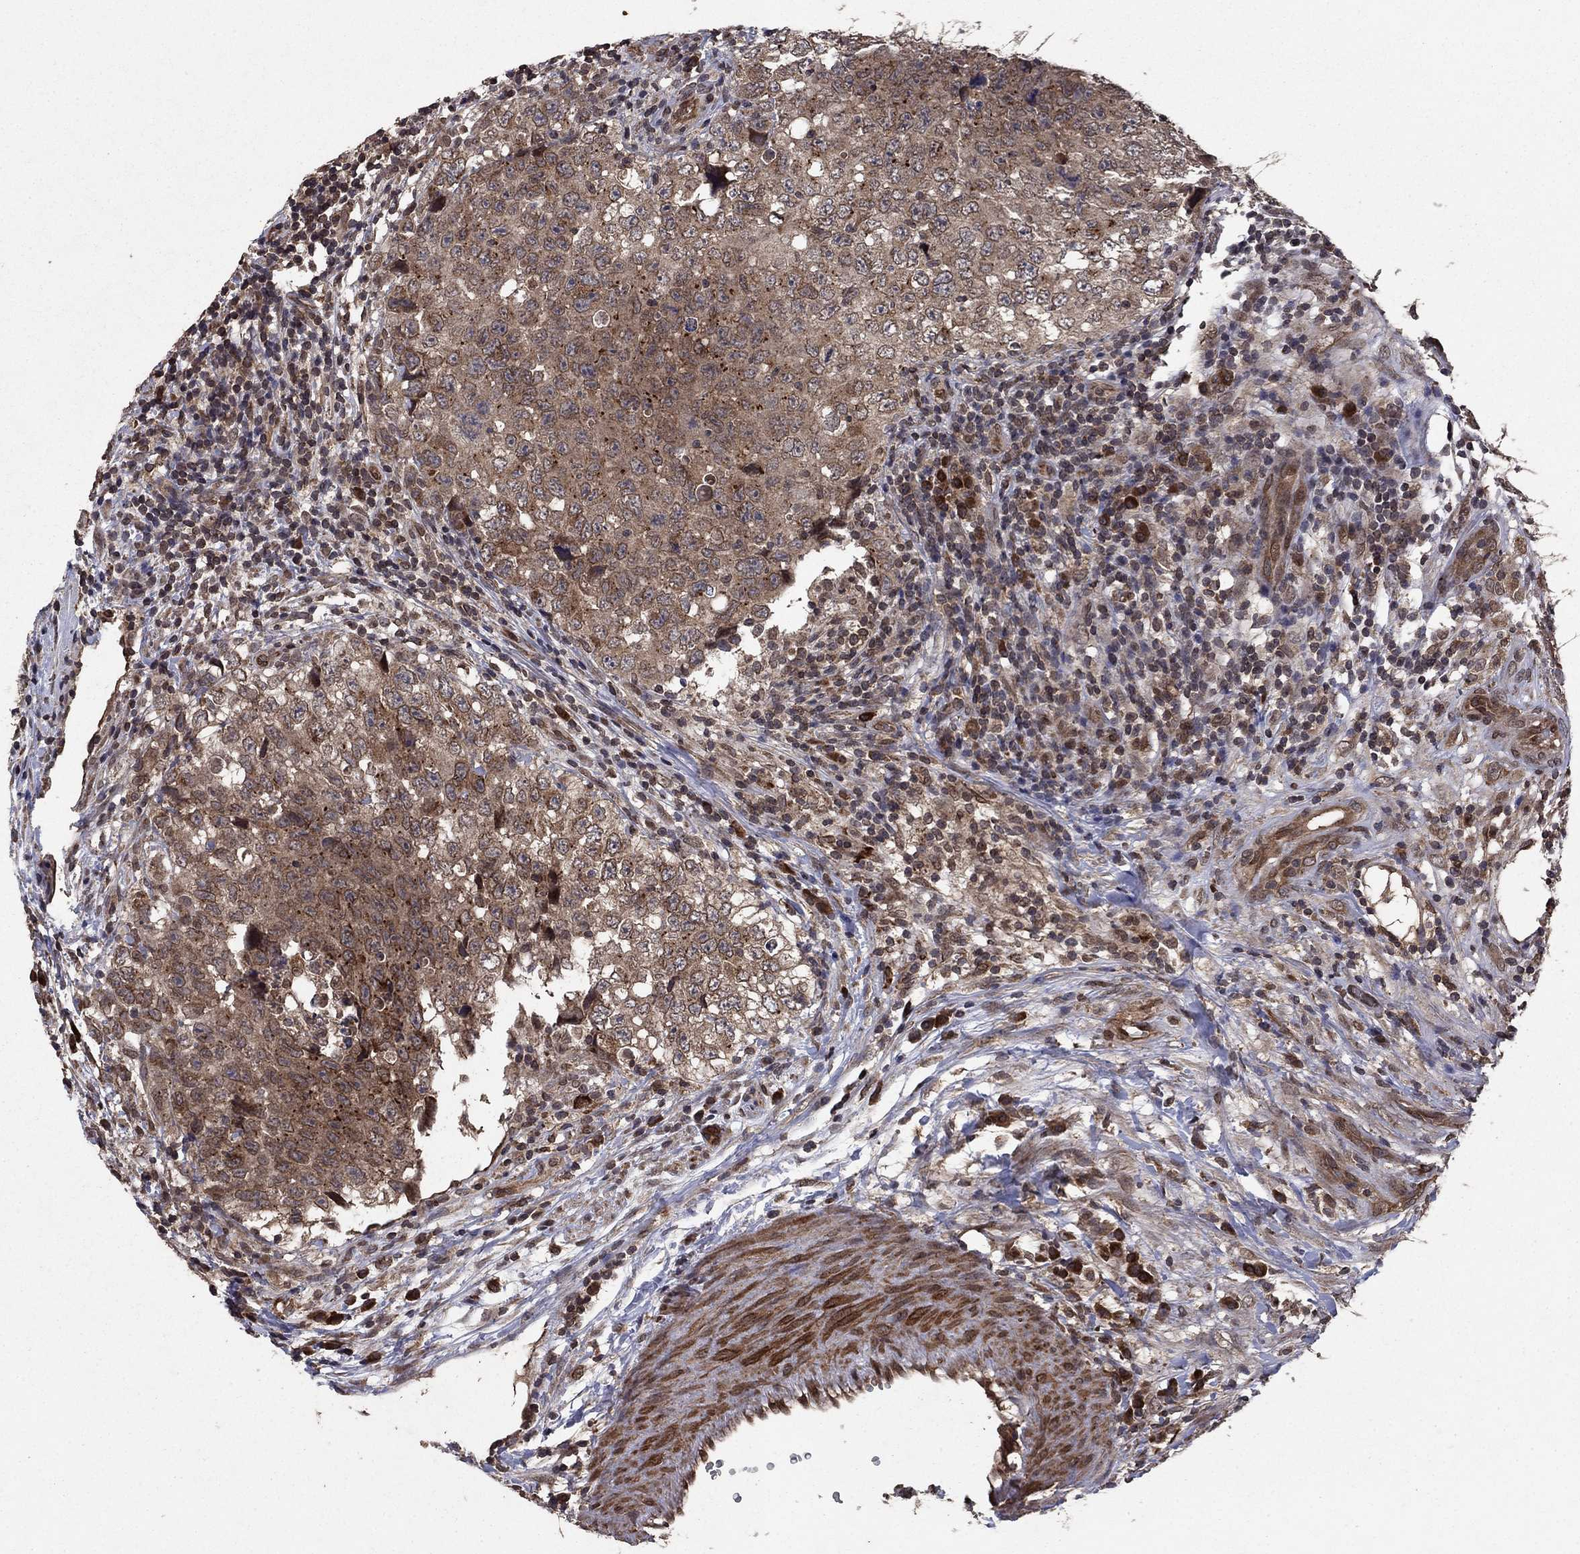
{"staining": {"intensity": "weak", "quantity": ">75%", "location": "cytoplasmic/membranous"}, "tissue": "testis cancer", "cell_type": "Tumor cells", "image_type": "cancer", "snomed": [{"axis": "morphology", "description": "Seminoma, NOS"}, {"axis": "topography", "description": "Testis"}], "caption": "This image exhibits IHC staining of seminoma (testis), with low weak cytoplasmic/membranous expression in about >75% of tumor cells.", "gene": "DHRS1", "patient": {"sex": "male", "age": 34}}